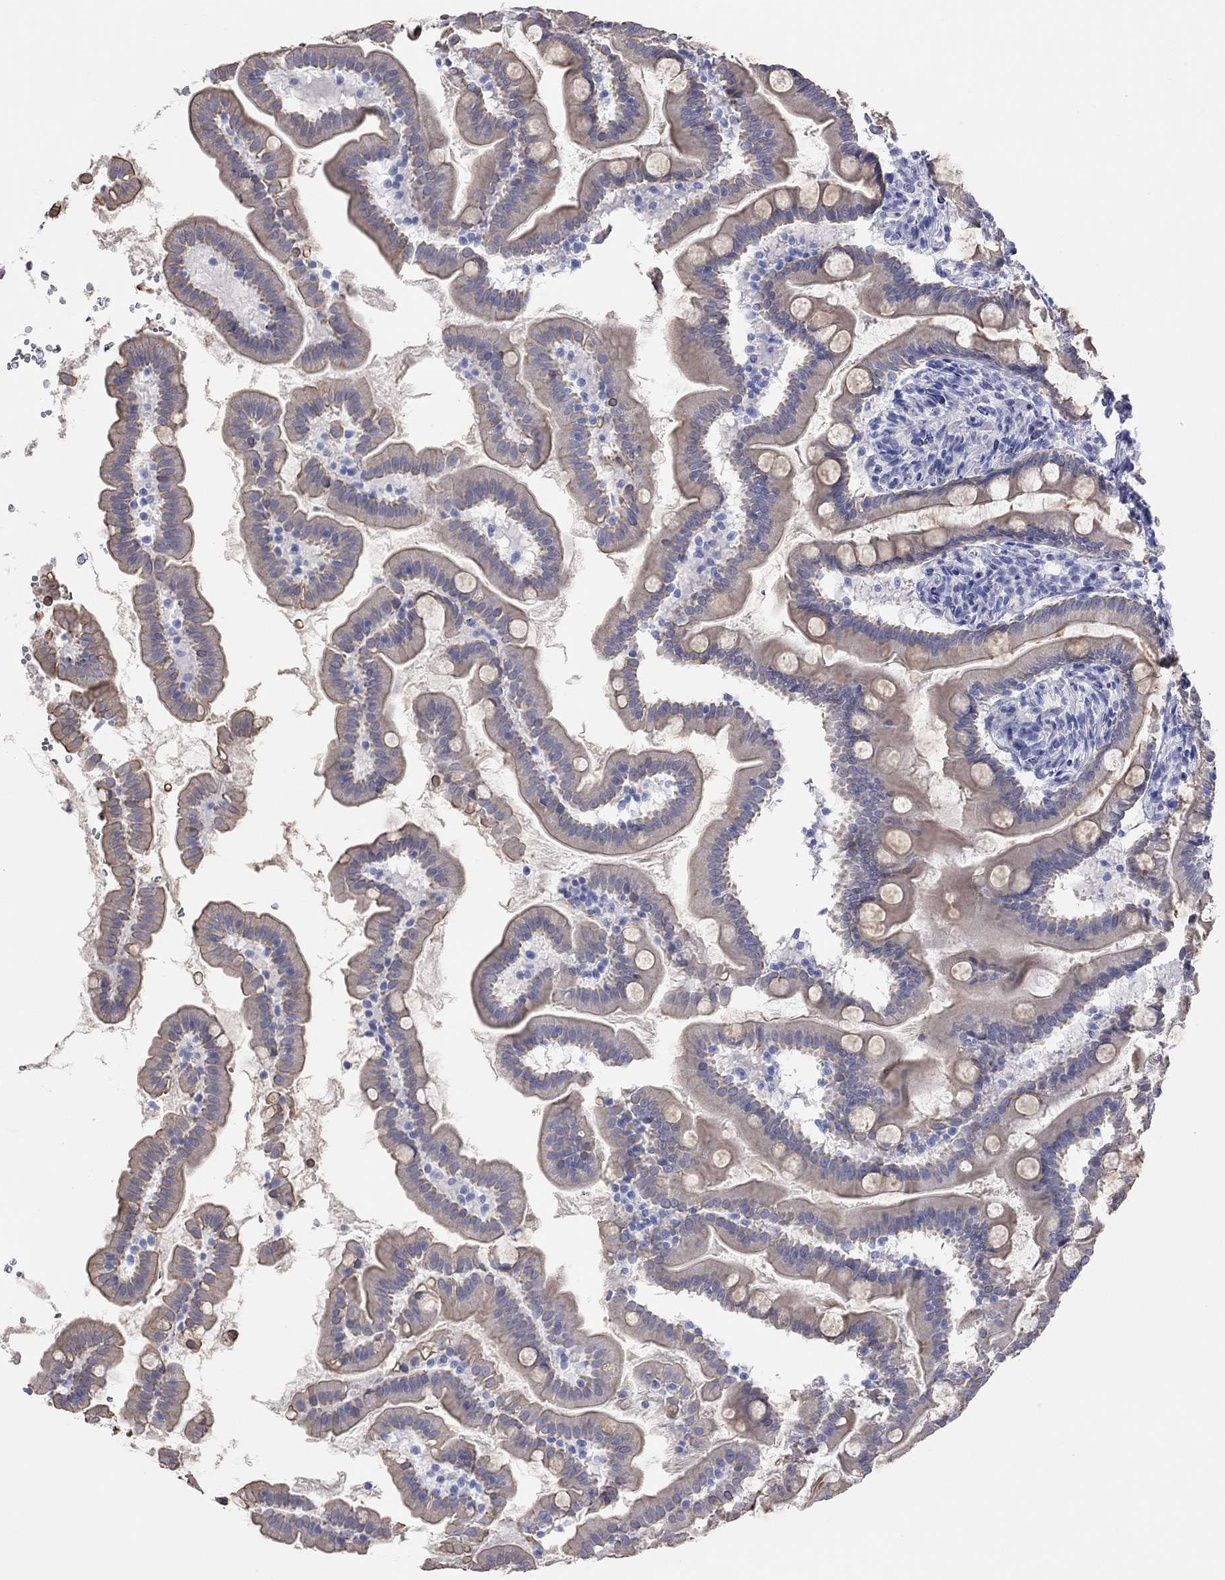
{"staining": {"intensity": "weak", "quantity": ">75%", "location": "cytoplasmic/membranous"}, "tissue": "small intestine", "cell_type": "Glandular cells", "image_type": "normal", "snomed": [{"axis": "morphology", "description": "Normal tissue, NOS"}, {"axis": "topography", "description": "Small intestine"}], "caption": "Immunohistochemistry micrograph of unremarkable small intestine stained for a protein (brown), which exhibits low levels of weak cytoplasmic/membranous positivity in about >75% of glandular cells.", "gene": "AK8", "patient": {"sex": "female", "age": 44}}